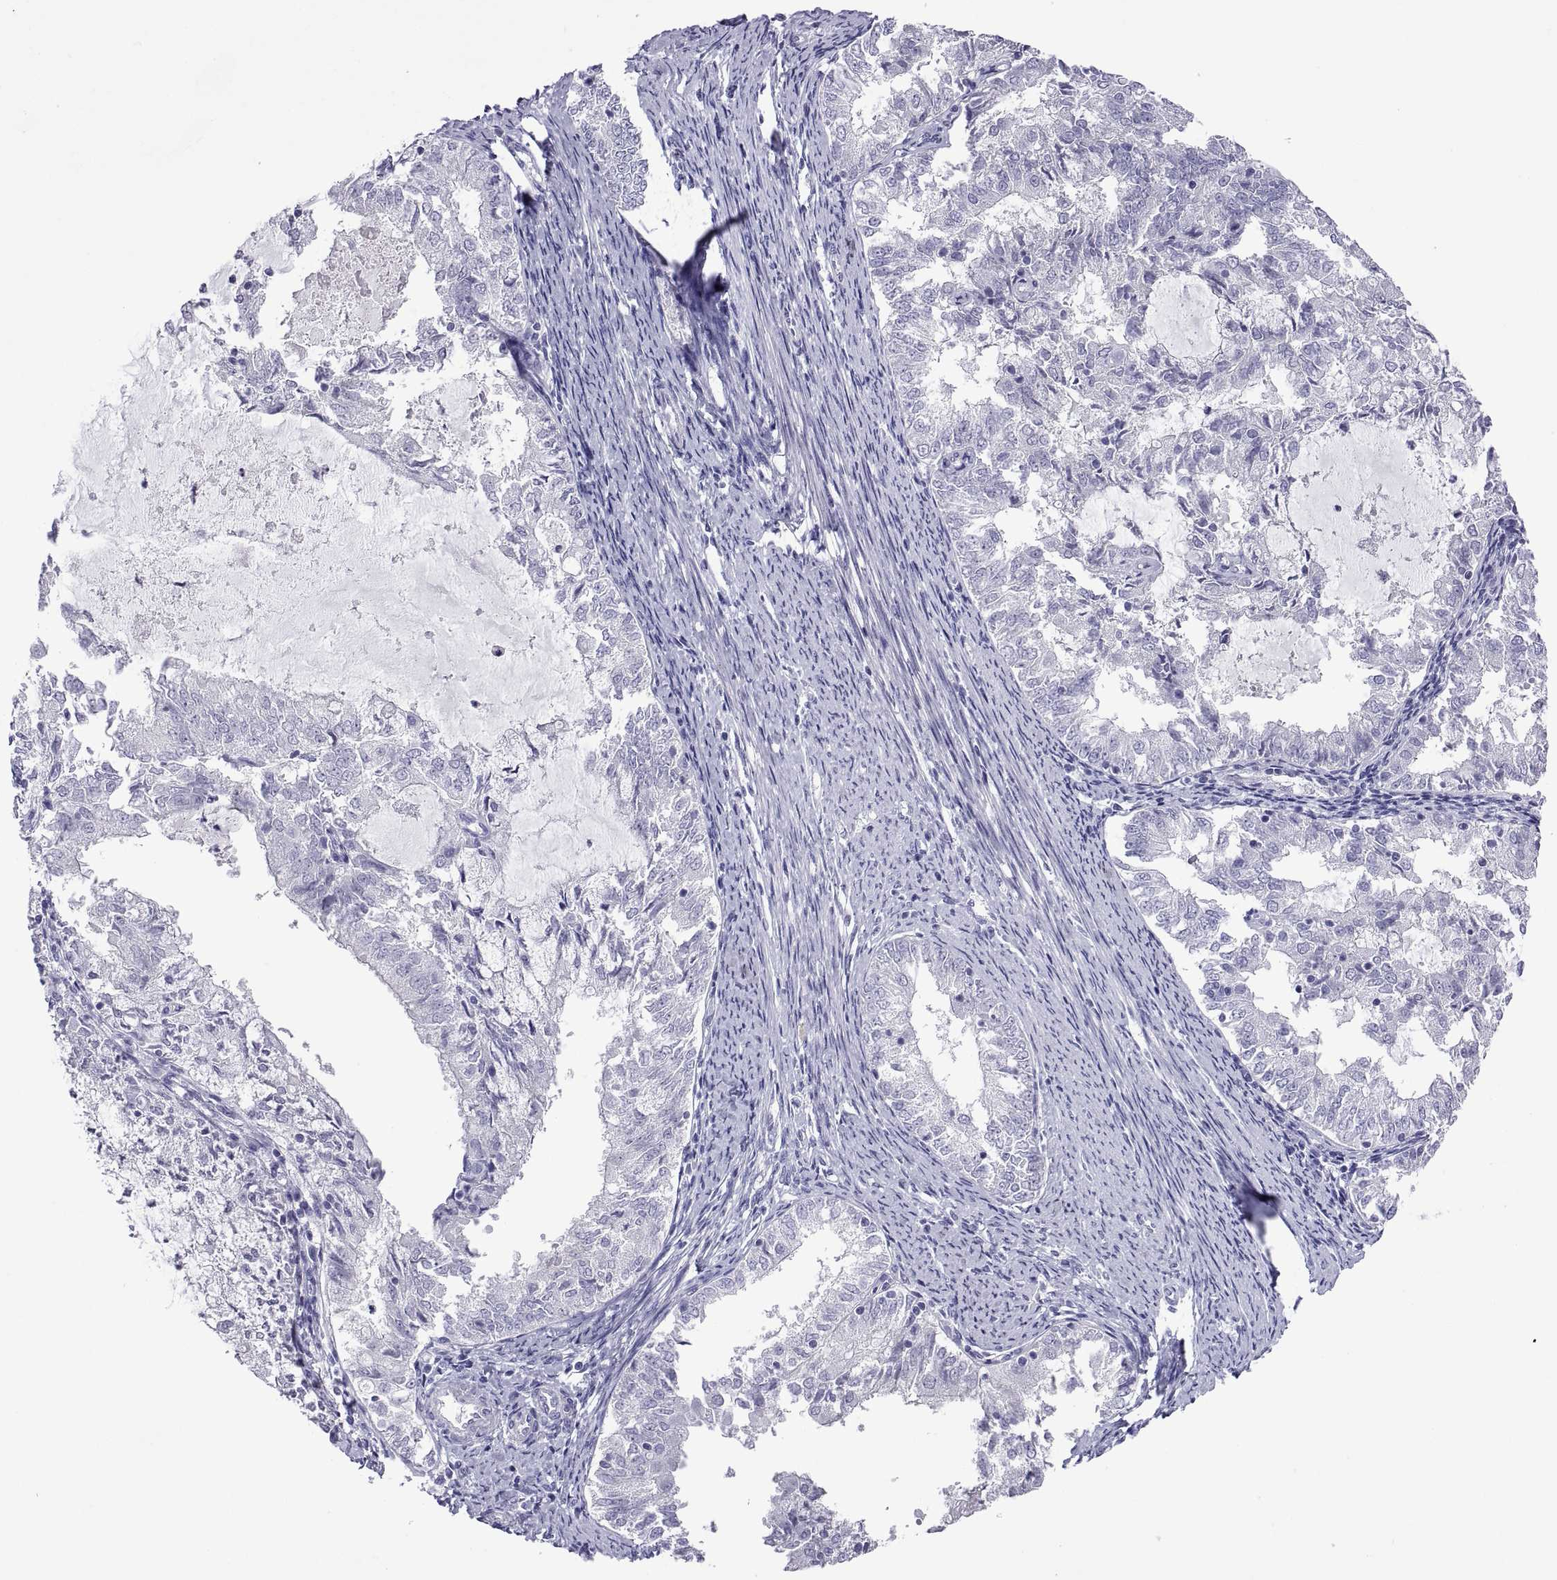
{"staining": {"intensity": "negative", "quantity": "none", "location": "none"}, "tissue": "endometrial cancer", "cell_type": "Tumor cells", "image_type": "cancer", "snomed": [{"axis": "morphology", "description": "Adenocarcinoma, NOS"}, {"axis": "topography", "description": "Endometrium"}], "caption": "A high-resolution image shows immunohistochemistry staining of endometrial cancer, which exhibits no significant expression in tumor cells. (DAB (3,3'-diaminobenzidine) immunohistochemistry, high magnification).", "gene": "VSX2", "patient": {"sex": "female", "age": 57}}